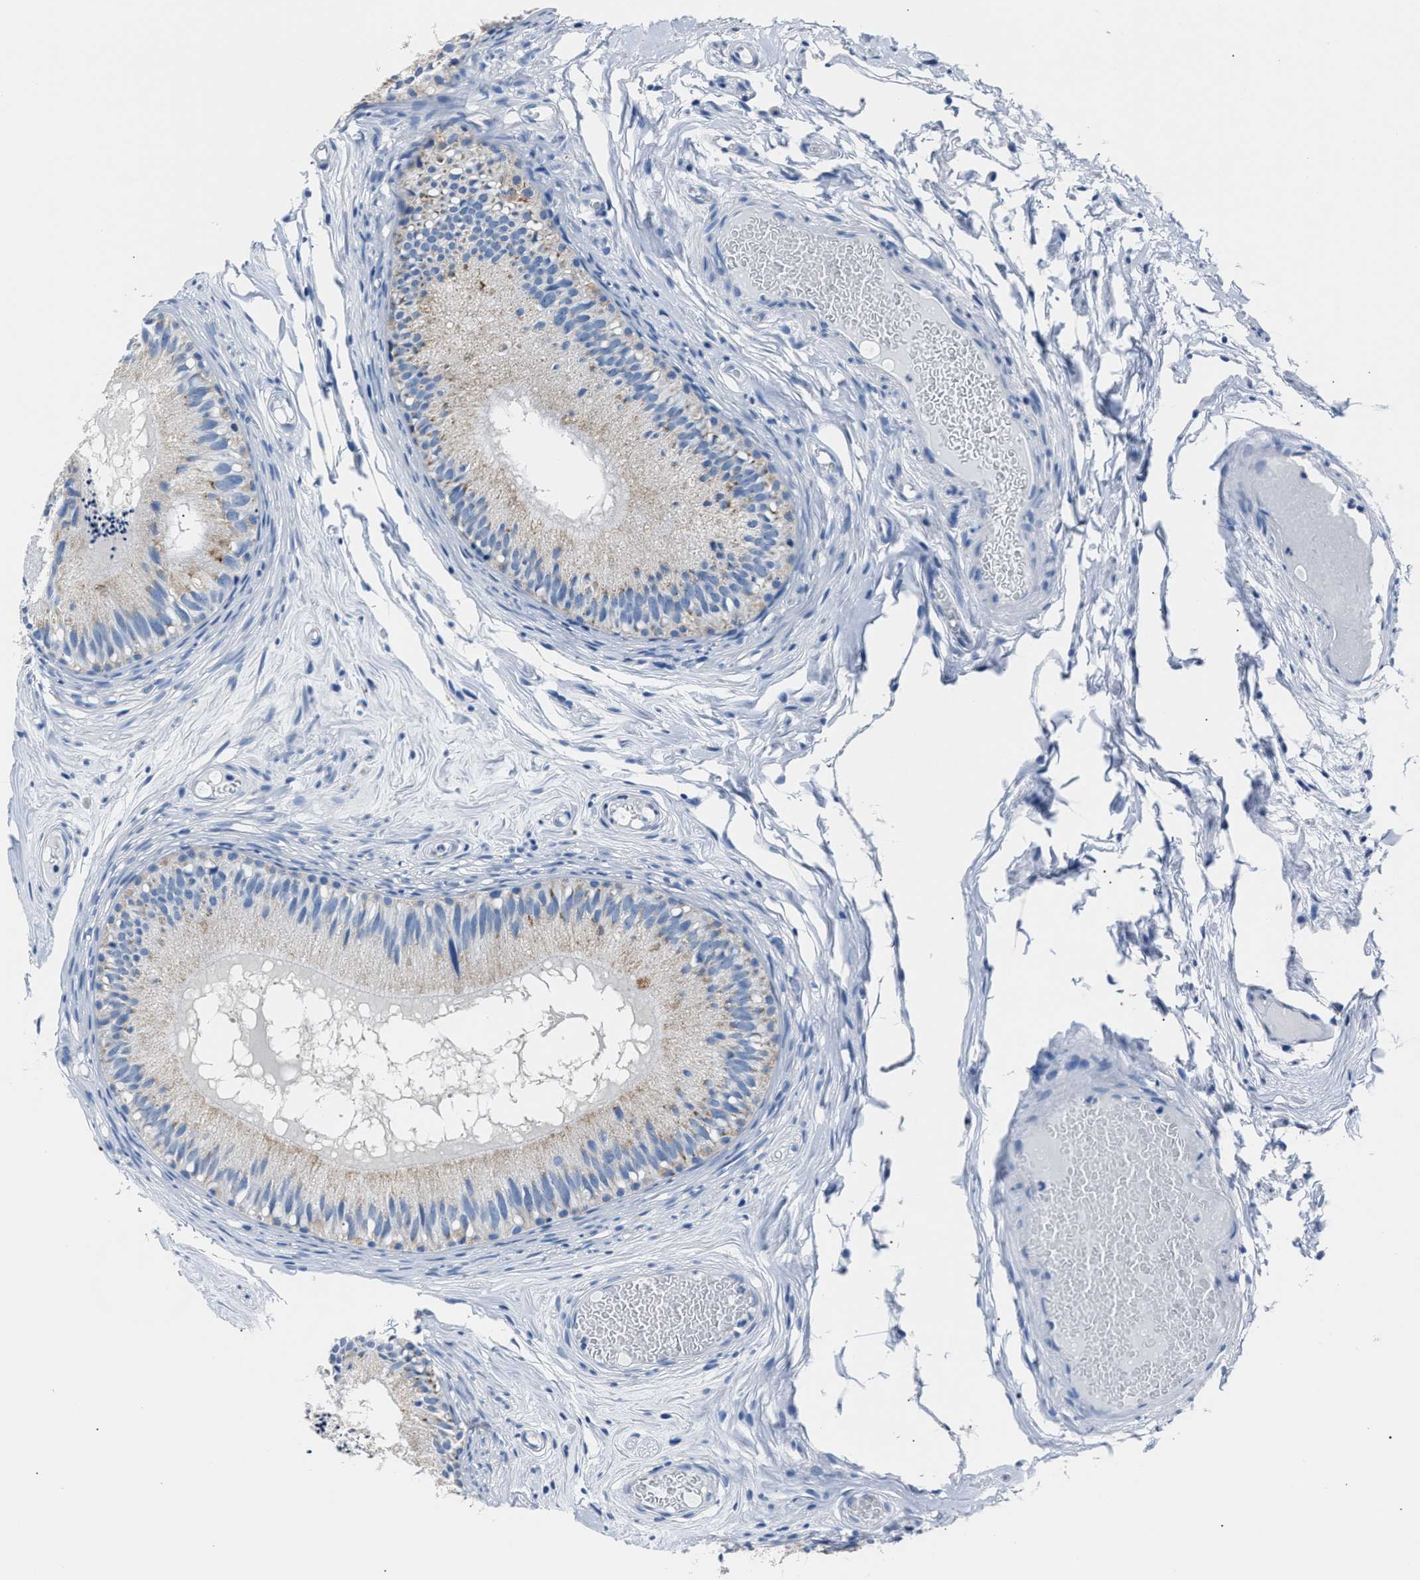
{"staining": {"intensity": "moderate", "quantity": "<25%", "location": "cytoplasmic/membranous"}, "tissue": "epididymis", "cell_type": "Glandular cells", "image_type": "normal", "snomed": [{"axis": "morphology", "description": "Normal tissue, NOS"}, {"axis": "topography", "description": "Epididymis"}], "caption": "This histopathology image reveals benign epididymis stained with IHC to label a protein in brown. The cytoplasmic/membranous of glandular cells show moderate positivity for the protein. Nuclei are counter-stained blue.", "gene": "AMACR", "patient": {"sex": "male", "age": 46}}